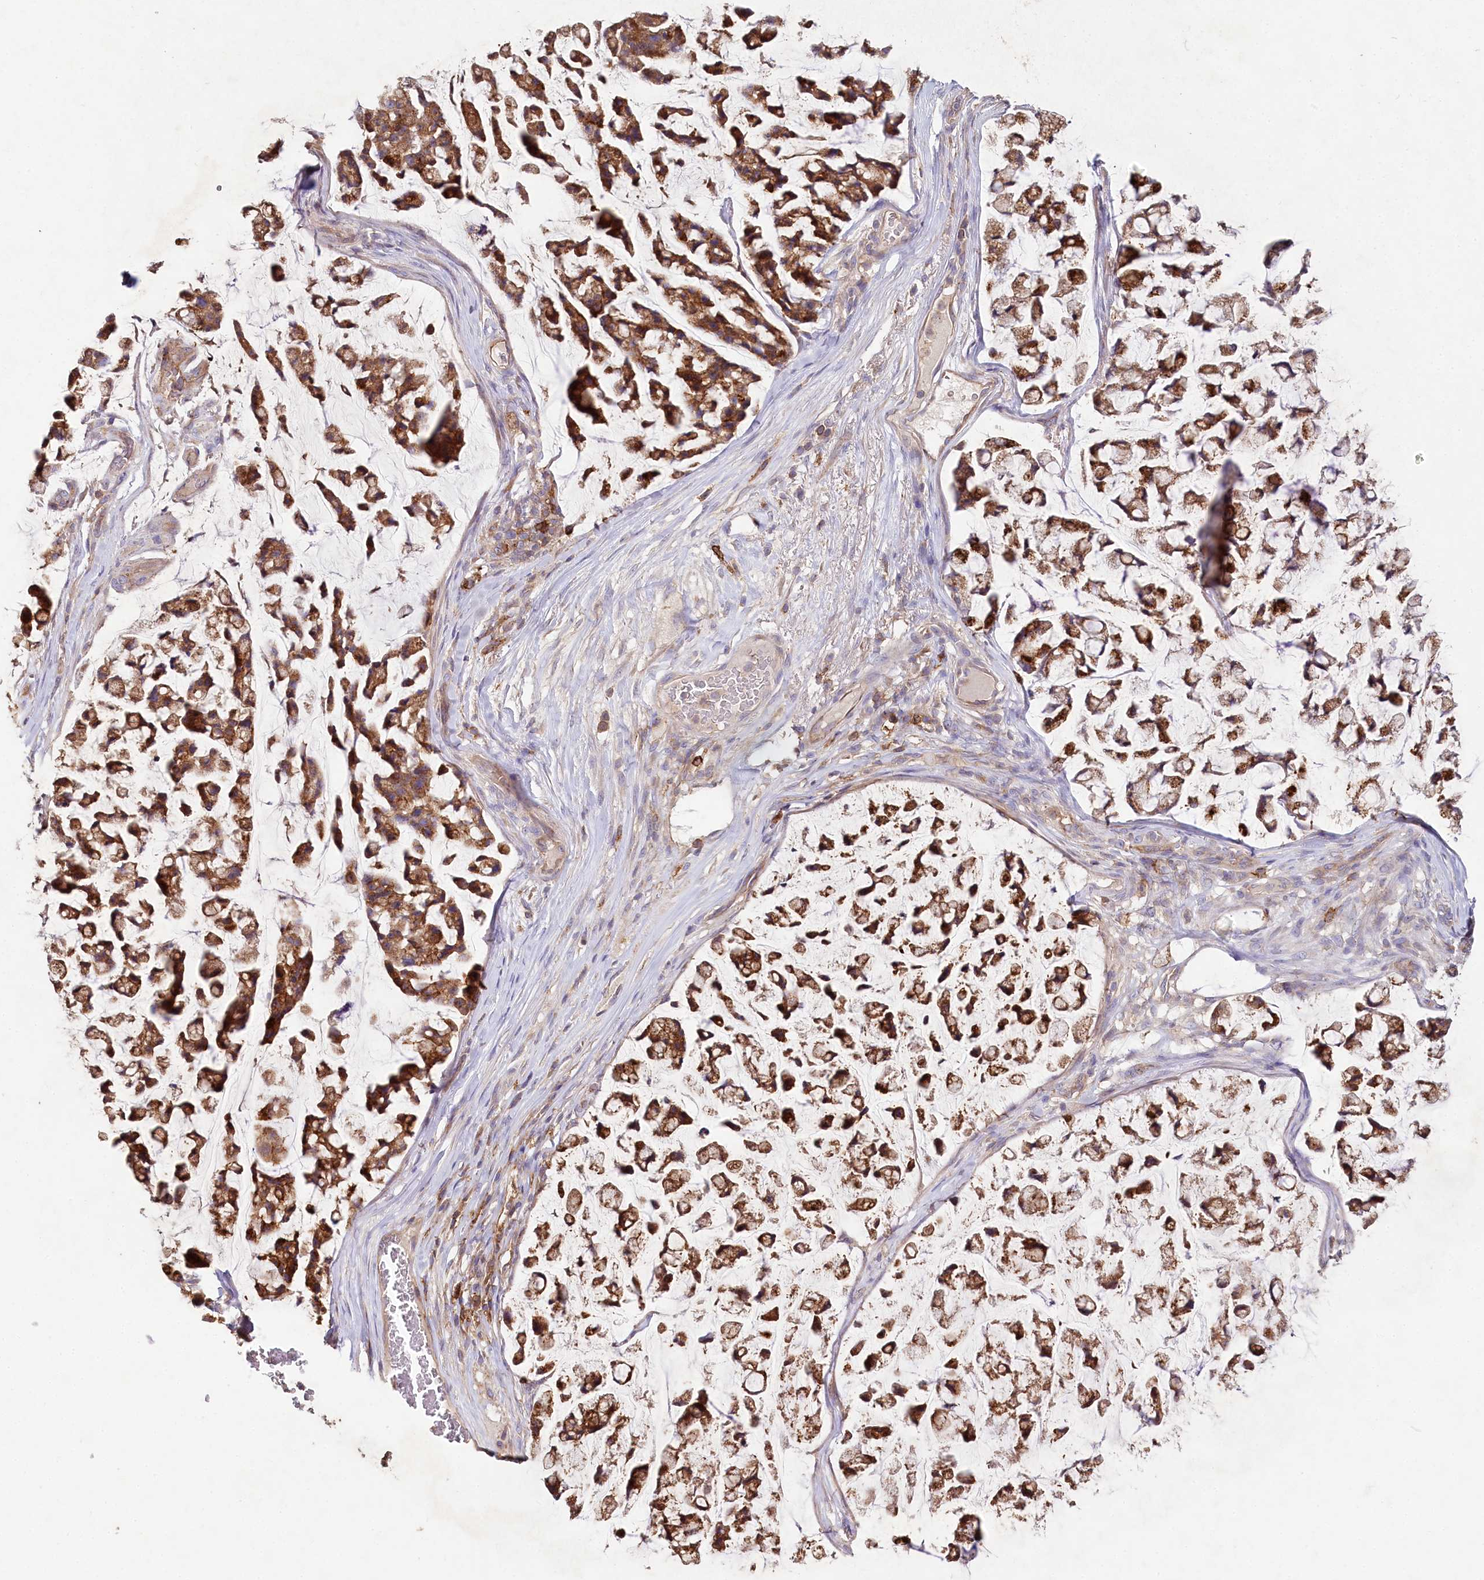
{"staining": {"intensity": "moderate", "quantity": ">75%", "location": "cytoplasmic/membranous"}, "tissue": "stomach cancer", "cell_type": "Tumor cells", "image_type": "cancer", "snomed": [{"axis": "morphology", "description": "Adenocarcinoma, NOS"}, {"axis": "topography", "description": "Stomach, lower"}], "caption": "Stomach adenocarcinoma stained with IHC demonstrates moderate cytoplasmic/membranous expression in about >75% of tumor cells. (Stains: DAB (3,3'-diaminobenzidine) in brown, nuclei in blue, Microscopy: brightfield microscopy at high magnification).", "gene": "RBP5", "patient": {"sex": "male", "age": 67}}